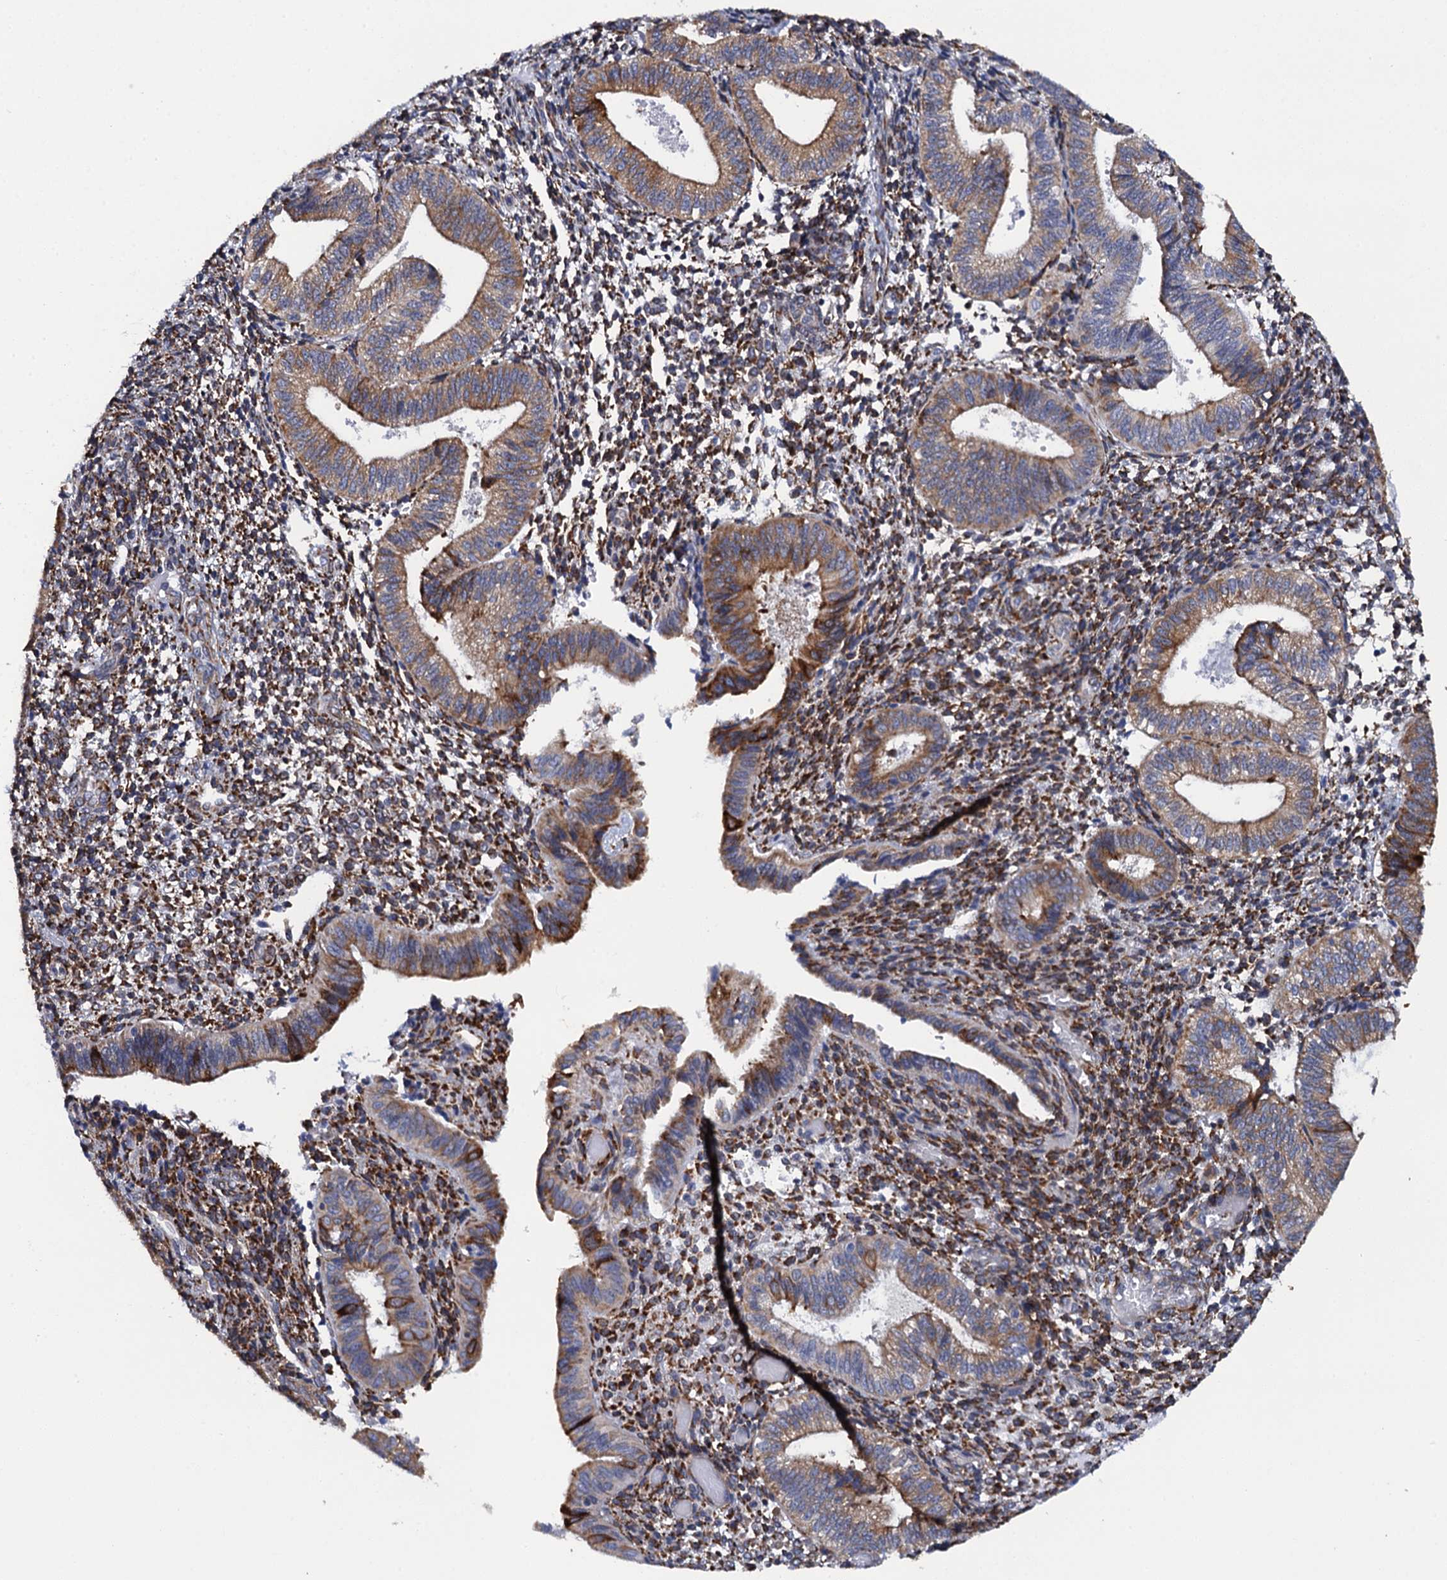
{"staining": {"intensity": "strong", "quantity": "25%-75%", "location": "cytoplasmic/membranous"}, "tissue": "endometrium", "cell_type": "Cells in endometrial stroma", "image_type": "normal", "snomed": [{"axis": "morphology", "description": "Normal tissue, NOS"}, {"axis": "topography", "description": "Endometrium"}], "caption": "IHC staining of benign endometrium, which reveals high levels of strong cytoplasmic/membranous staining in approximately 25%-75% of cells in endometrial stroma indicating strong cytoplasmic/membranous protein positivity. The staining was performed using DAB (brown) for protein detection and nuclei were counterstained in hematoxylin (blue).", "gene": "POGLUT3", "patient": {"sex": "female", "age": 34}}